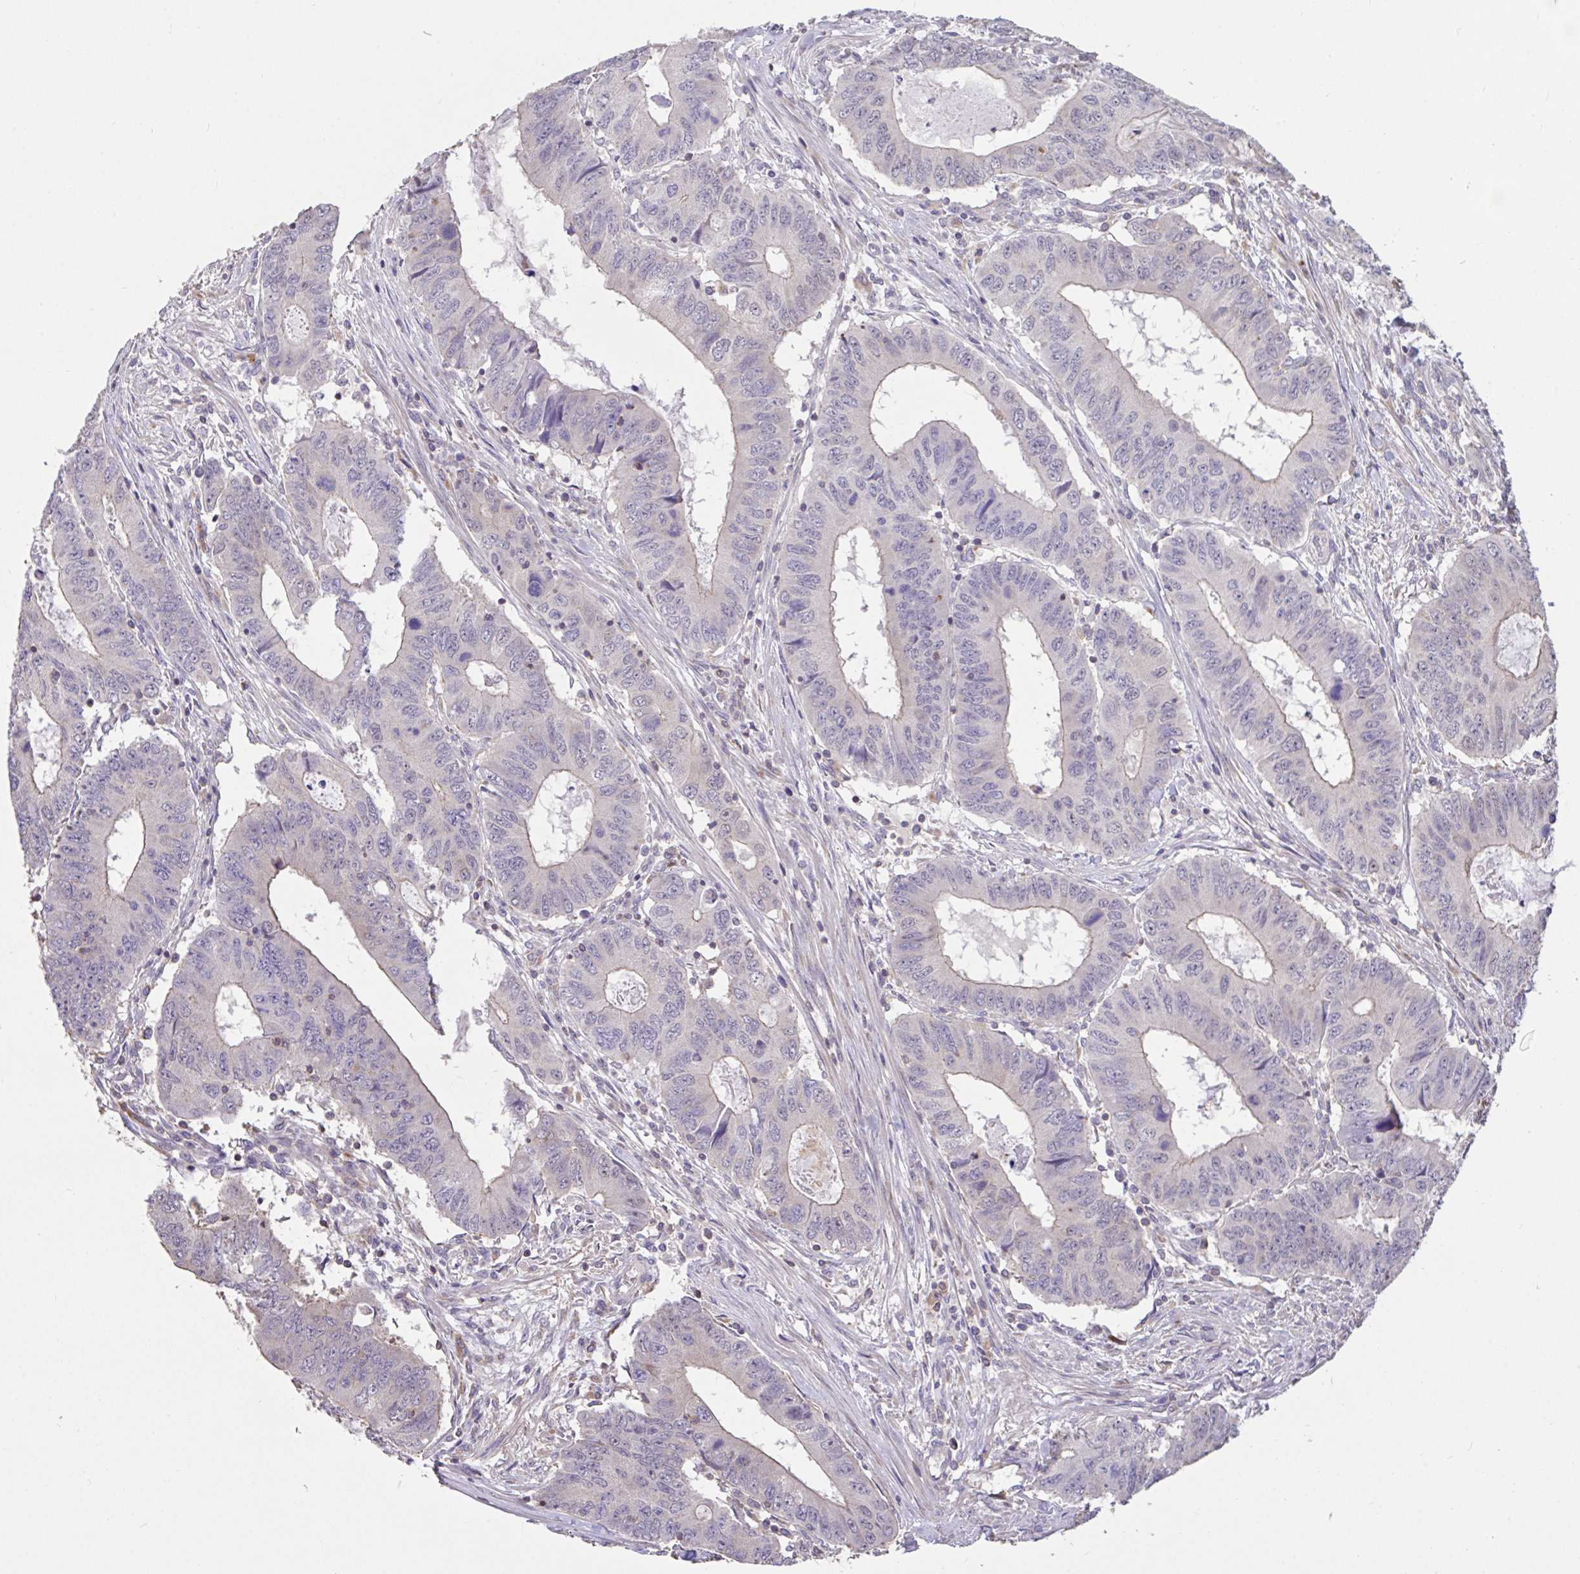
{"staining": {"intensity": "weak", "quantity": "25%-75%", "location": "cytoplasmic/membranous"}, "tissue": "colorectal cancer", "cell_type": "Tumor cells", "image_type": "cancer", "snomed": [{"axis": "morphology", "description": "Adenocarcinoma, NOS"}, {"axis": "topography", "description": "Colon"}], "caption": "This is an image of IHC staining of colorectal cancer (adenocarcinoma), which shows weak positivity in the cytoplasmic/membranous of tumor cells.", "gene": "DDX39A", "patient": {"sex": "male", "age": 53}}